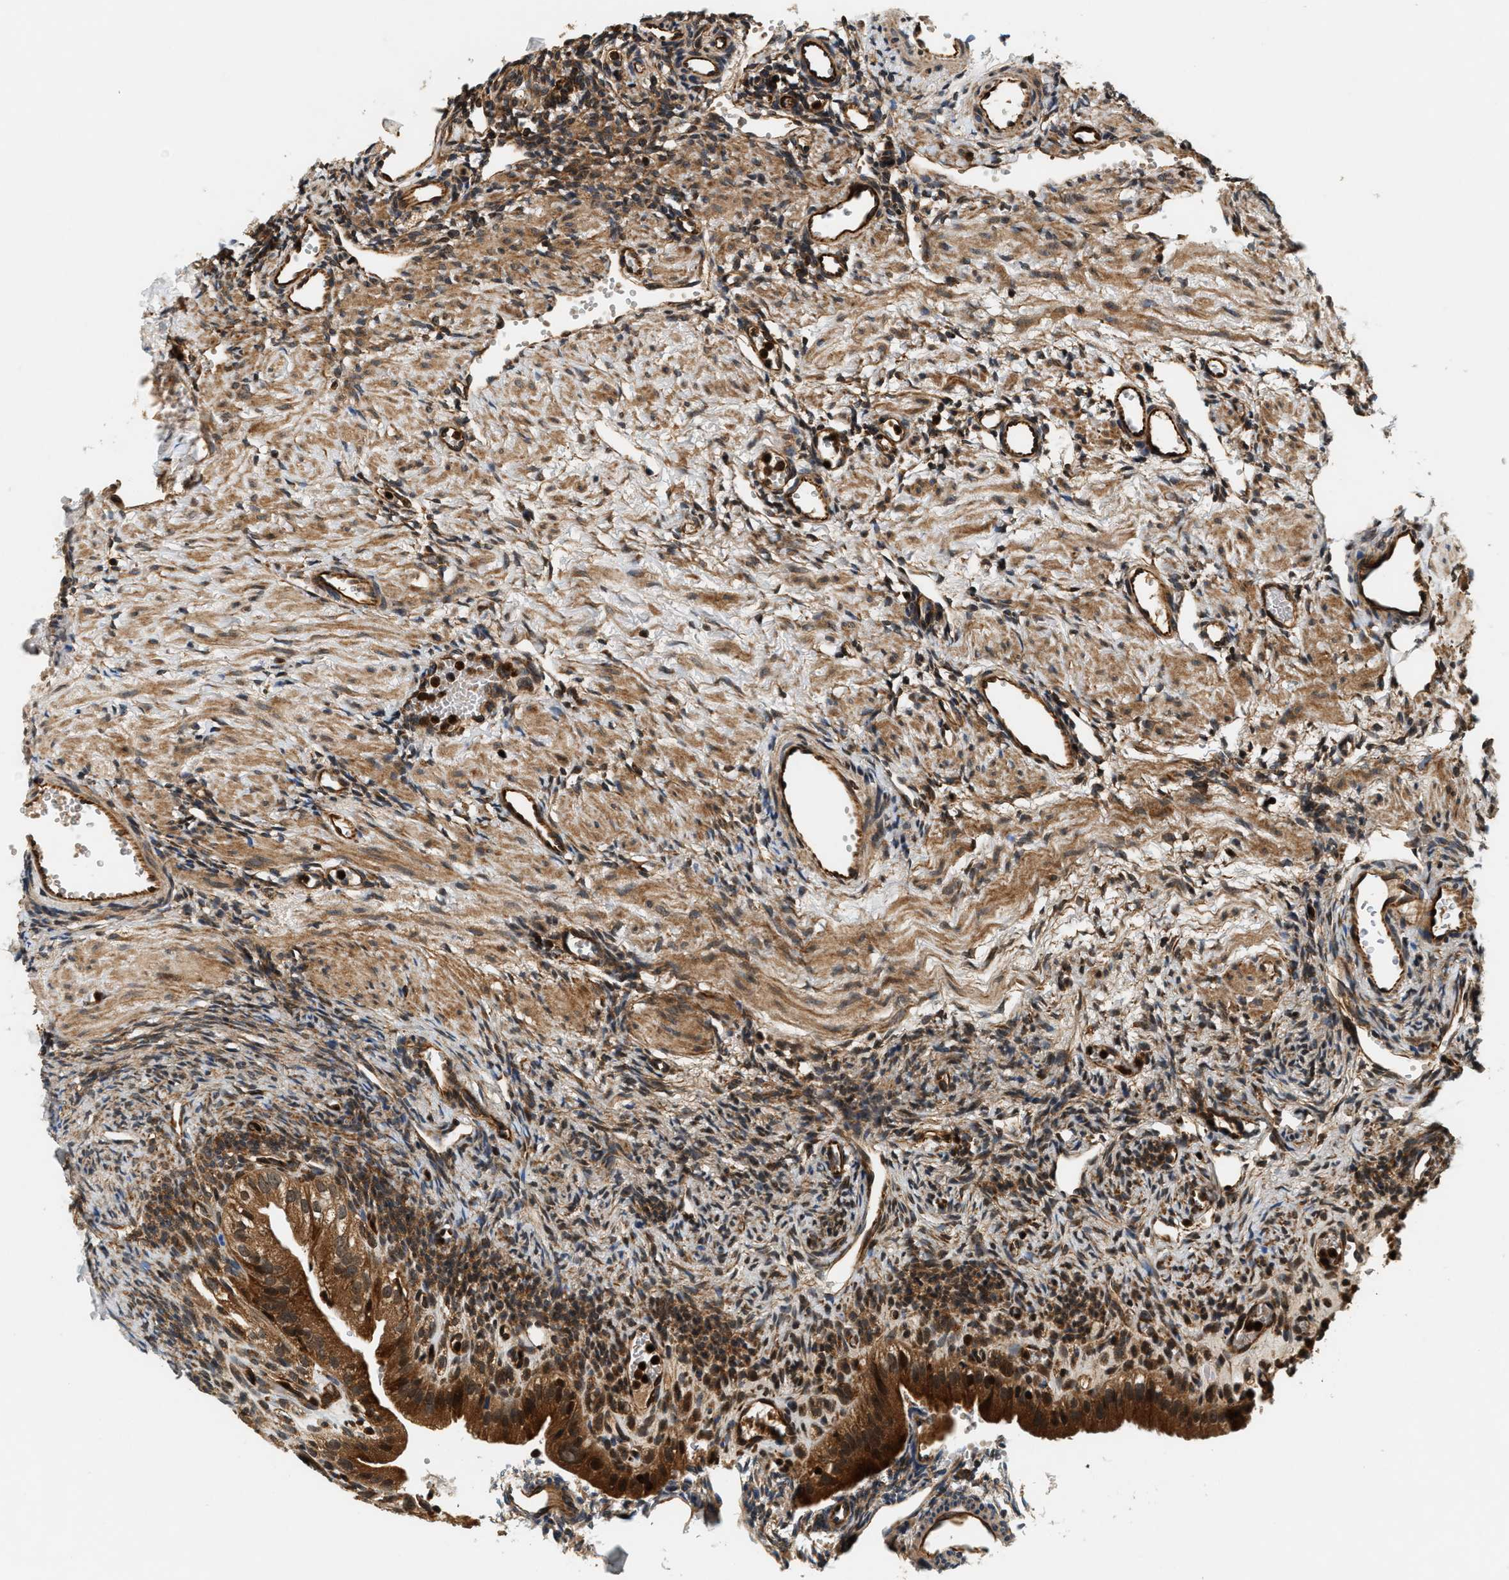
{"staining": {"intensity": "strong", "quantity": ">75%", "location": "cytoplasmic/membranous"}, "tissue": "ovary", "cell_type": "Follicle cells", "image_type": "normal", "snomed": [{"axis": "morphology", "description": "Normal tissue, NOS"}, {"axis": "topography", "description": "Ovary"}], "caption": "Strong cytoplasmic/membranous positivity for a protein is appreciated in approximately >75% of follicle cells of unremarkable ovary using IHC.", "gene": "SAMD9", "patient": {"sex": "female", "age": 33}}